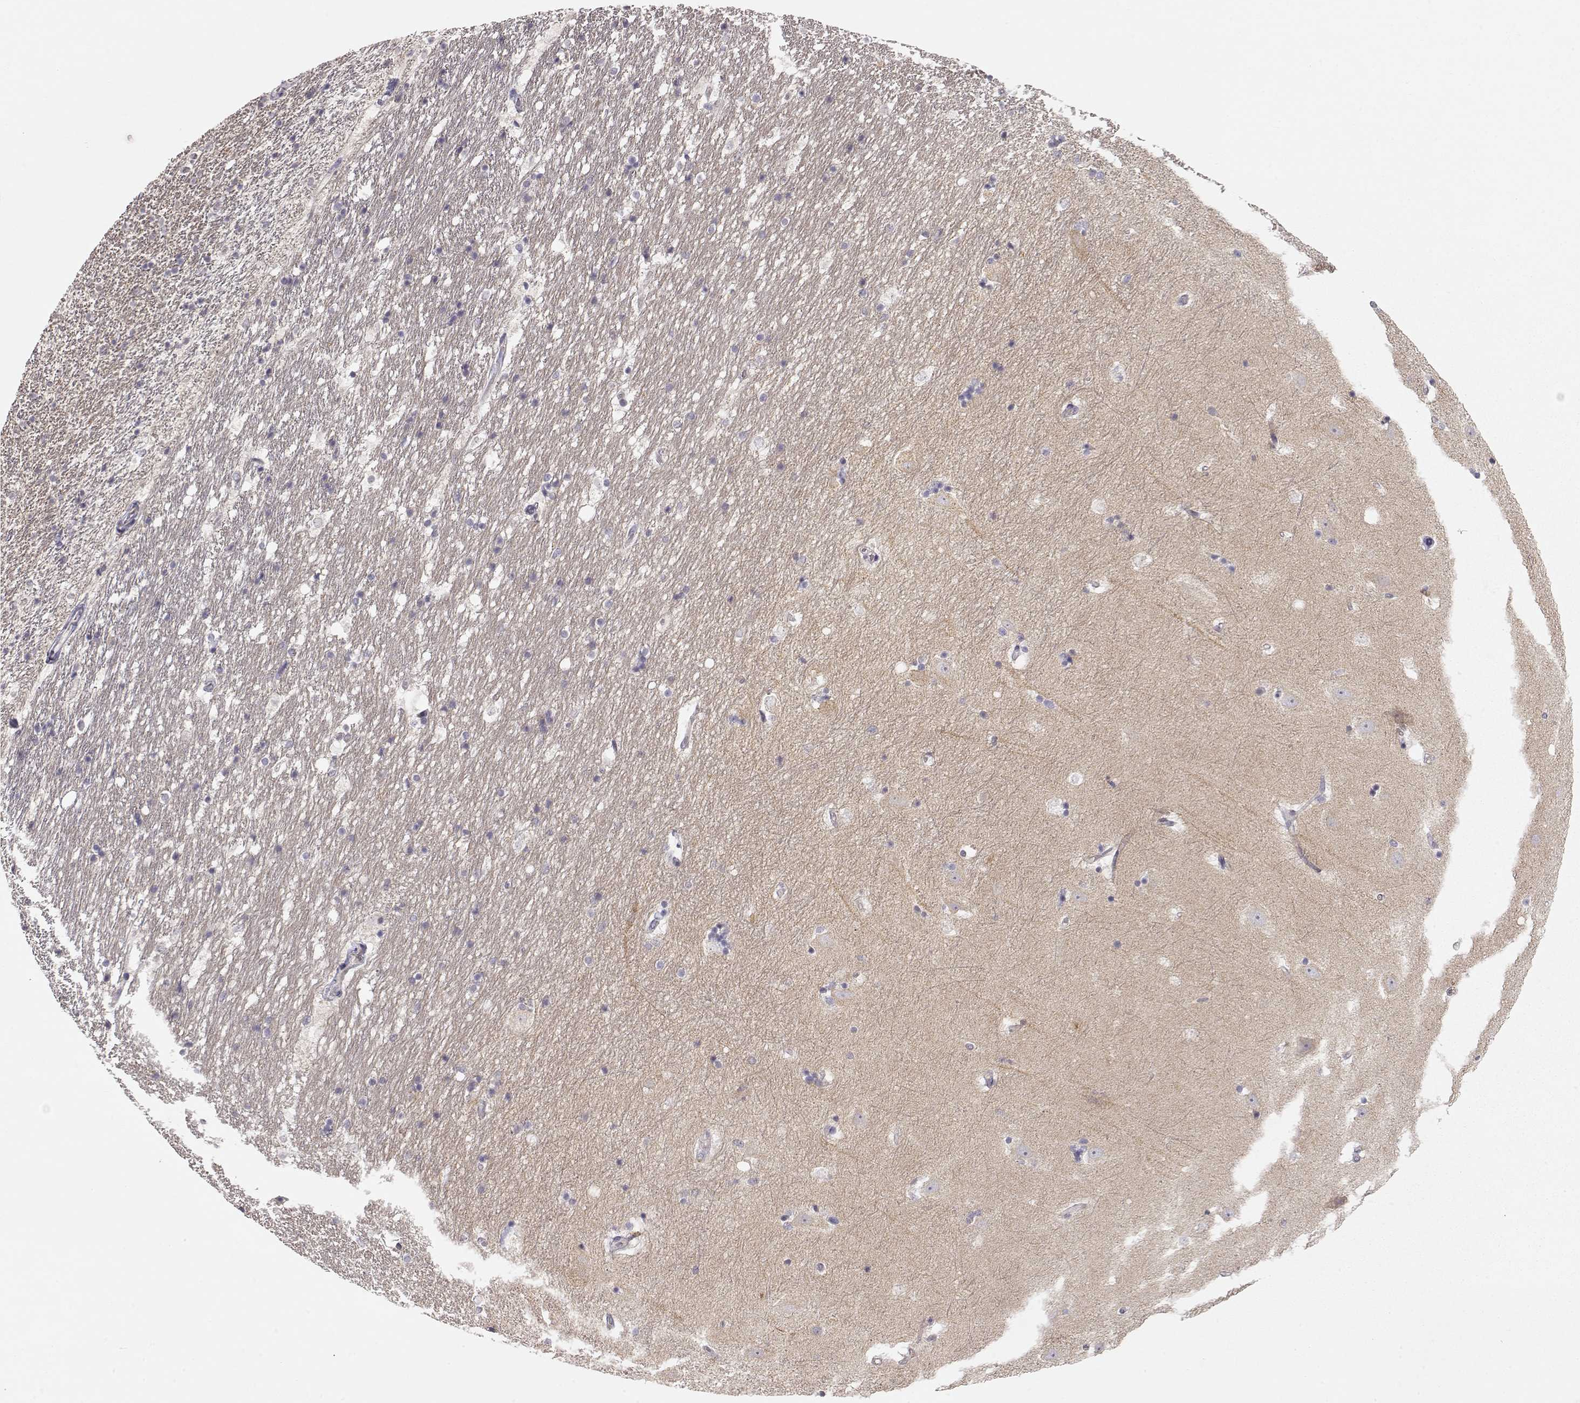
{"staining": {"intensity": "negative", "quantity": "none", "location": "none"}, "tissue": "hippocampus", "cell_type": "Glial cells", "image_type": "normal", "snomed": [{"axis": "morphology", "description": "Normal tissue, NOS"}, {"axis": "topography", "description": "Hippocampus"}], "caption": "The micrograph reveals no staining of glial cells in benign hippocampus. (Brightfield microscopy of DAB (3,3'-diaminobenzidine) immunohistochemistry at high magnification).", "gene": "ARHGAP8", "patient": {"sex": "male", "age": 49}}